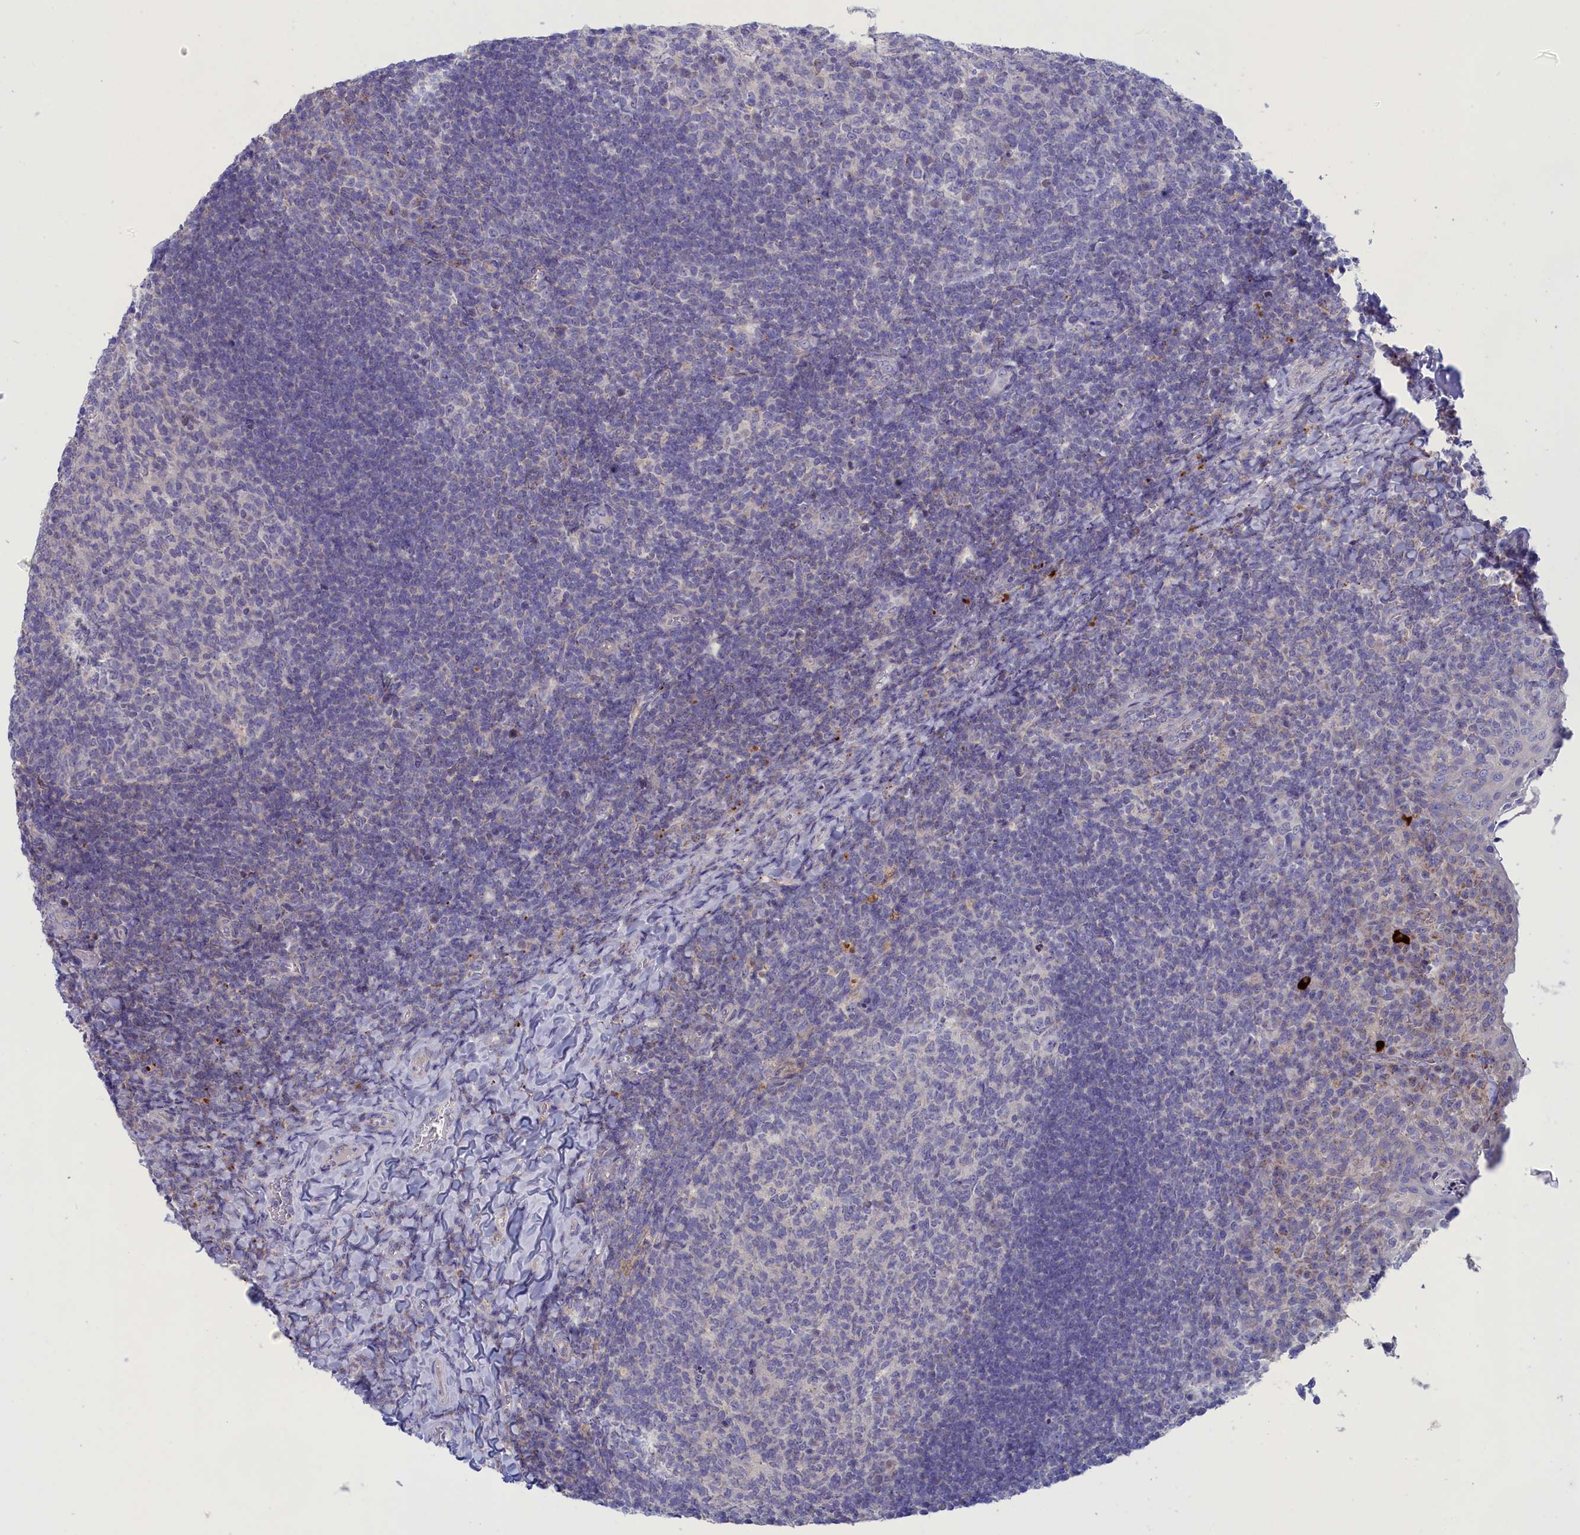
{"staining": {"intensity": "negative", "quantity": "none", "location": "none"}, "tissue": "tonsil", "cell_type": "Germinal center cells", "image_type": "normal", "snomed": [{"axis": "morphology", "description": "Normal tissue, NOS"}, {"axis": "topography", "description": "Tonsil"}], "caption": "IHC photomicrograph of unremarkable human tonsil stained for a protein (brown), which shows no positivity in germinal center cells.", "gene": "WDR6", "patient": {"sex": "female", "age": 10}}